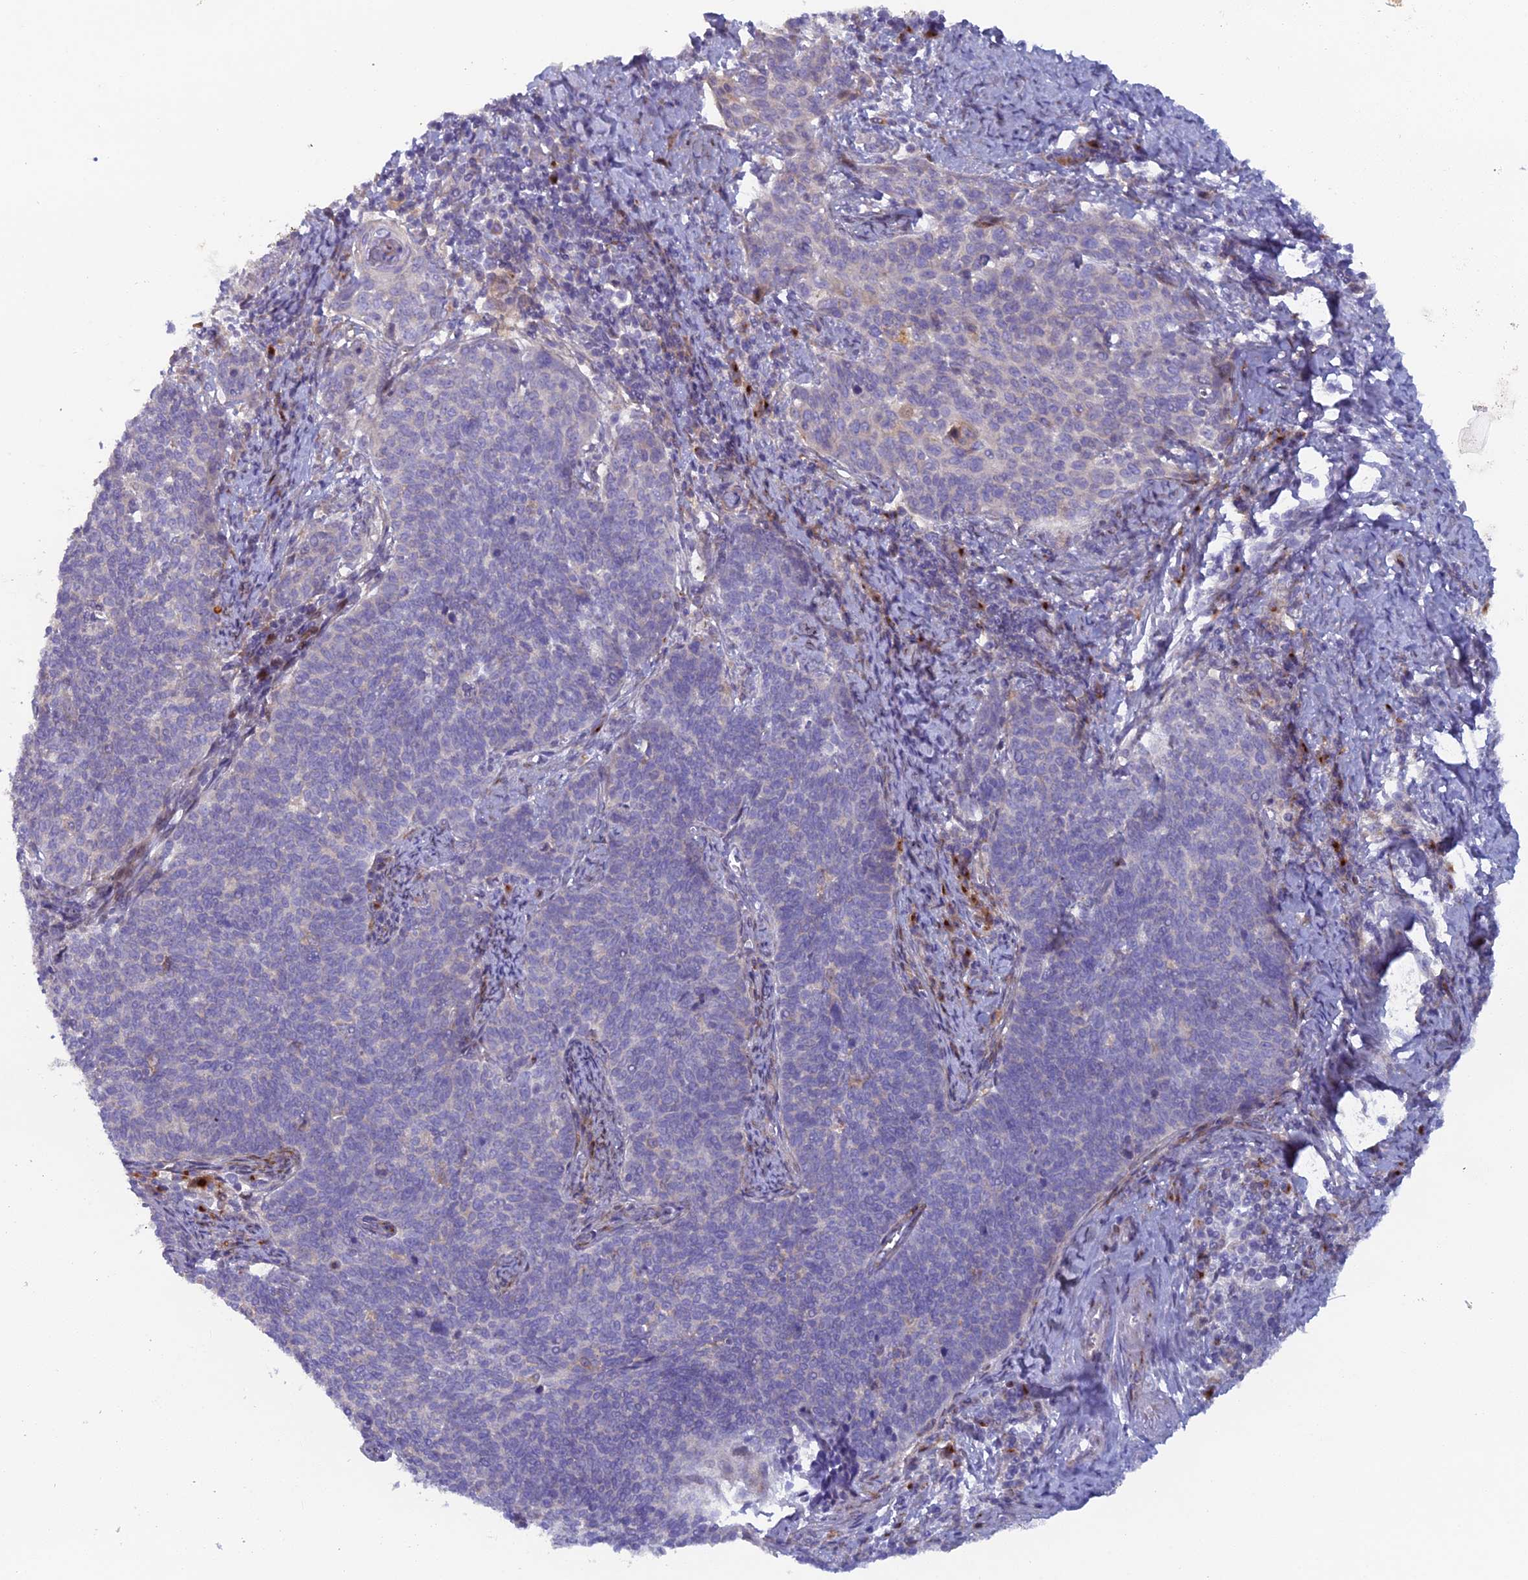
{"staining": {"intensity": "negative", "quantity": "none", "location": "none"}, "tissue": "cervical cancer", "cell_type": "Tumor cells", "image_type": "cancer", "snomed": [{"axis": "morphology", "description": "Squamous cell carcinoma, NOS"}, {"axis": "topography", "description": "Cervix"}], "caption": "Immunohistochemical staining of cervical cancer shows no significant positivity in tumor cells.", "gene": "B9D2", "patient": {"sex": "female", "age": 39}}